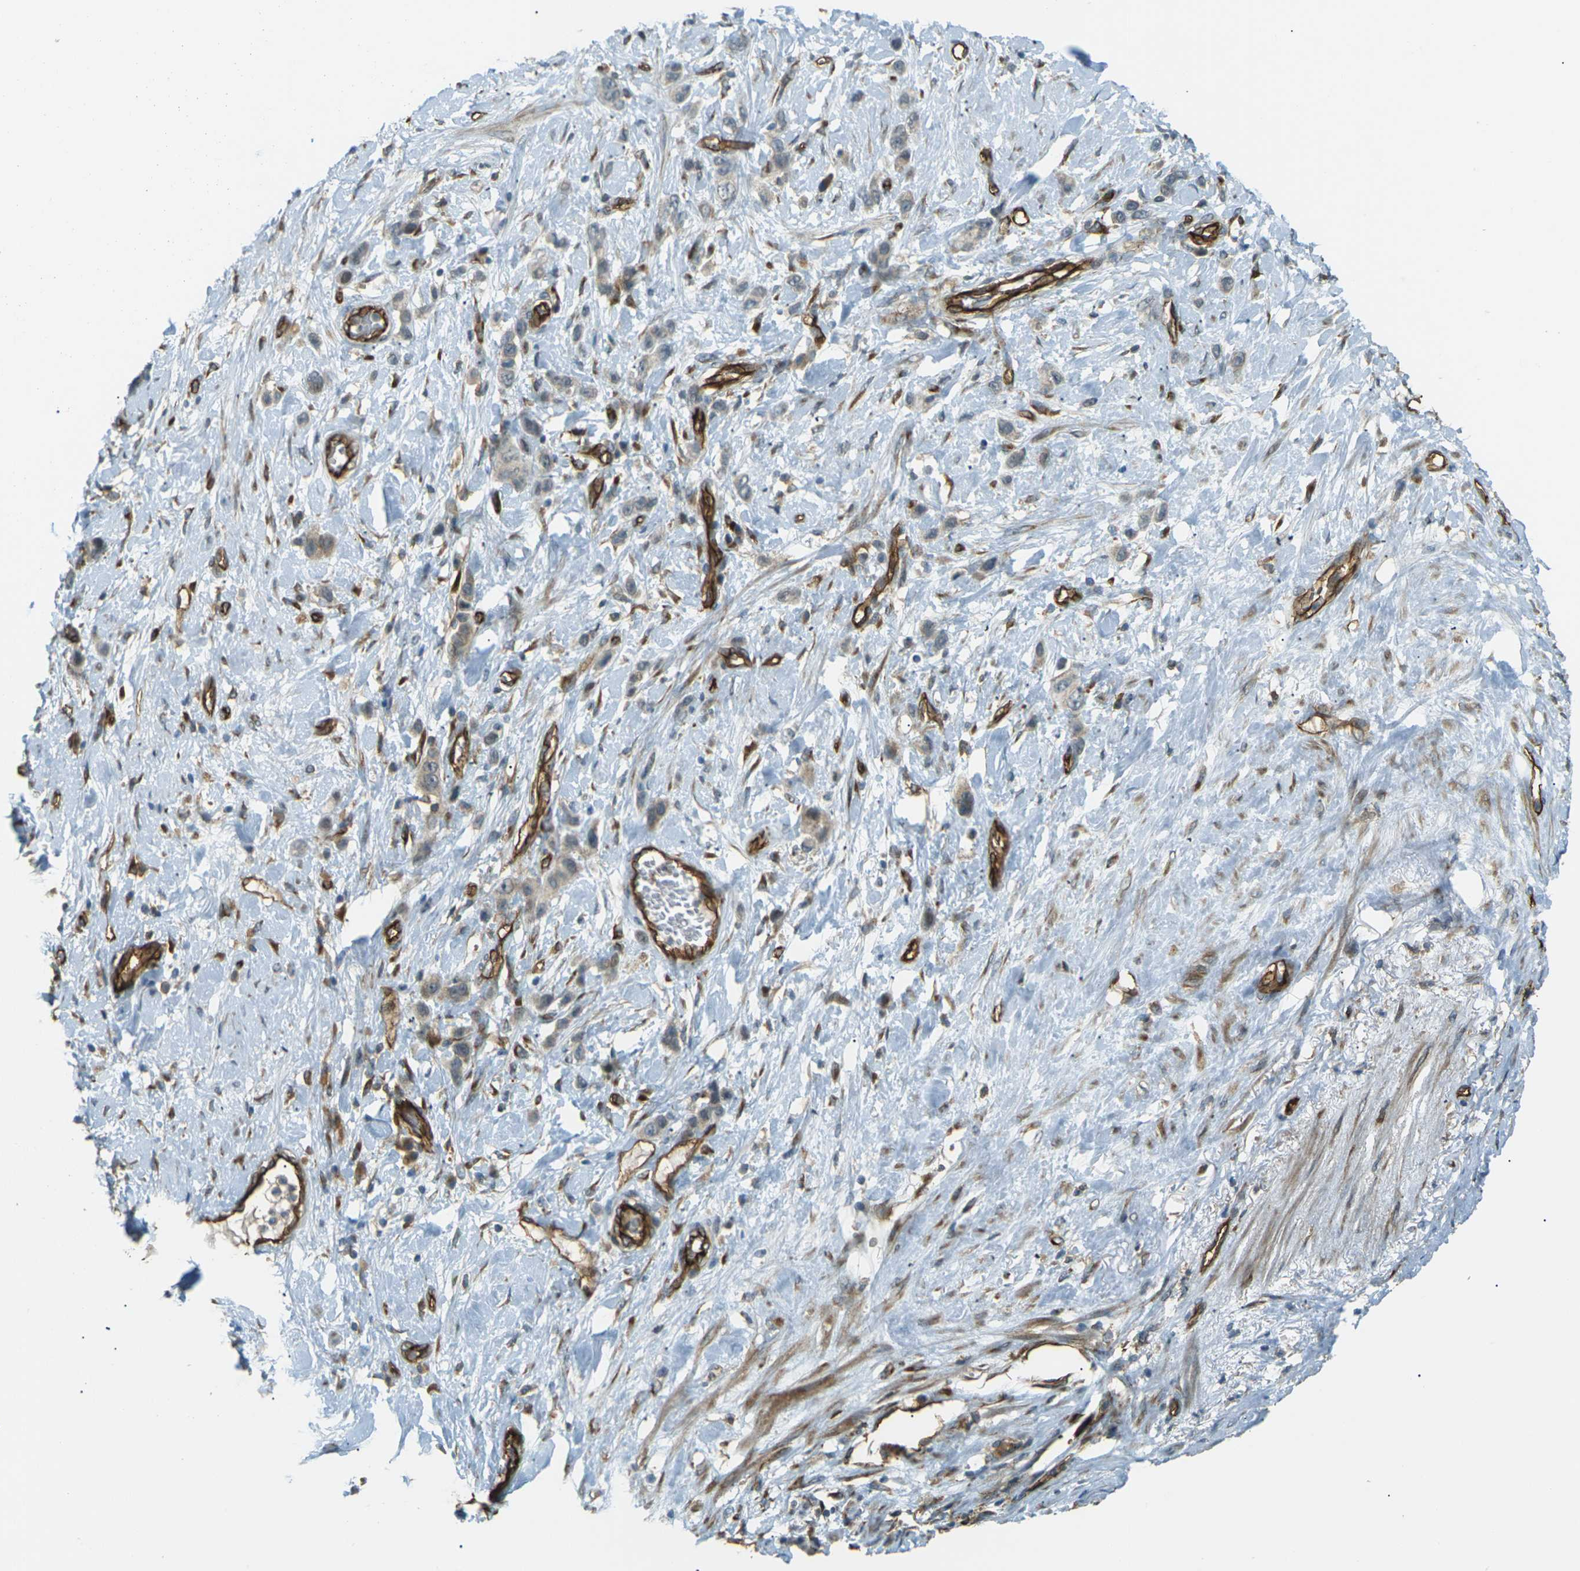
{"staining": {"intensity": "weak", "quantity": ">75%", "location": "cytoplasmic/membranous"}, "tissue": "stomach cancer", "cell_type": "Tumor cells", "image_type": "cancer", "snomed": [{"axis": "morphology", "description": "Adenocarcinoma, NOS"}, {"axis": "morphology", "description": "Adenocarcinoma, High grade"}, {"axis": "topography", "description": "Stomach, upper"}, {"axis": "topography", "description": "Stomach, lower"}], "caption": "High-power microscopy captured an immunohistochemistry (IHC) image of stomach cancer (high-grade adenocarcinoma), revealing weak cytoplasmic/membranous positivity in about >75% of tumor cells.", "gene": "S1PR1", "patient": {"sex": "female", "age": 65}}